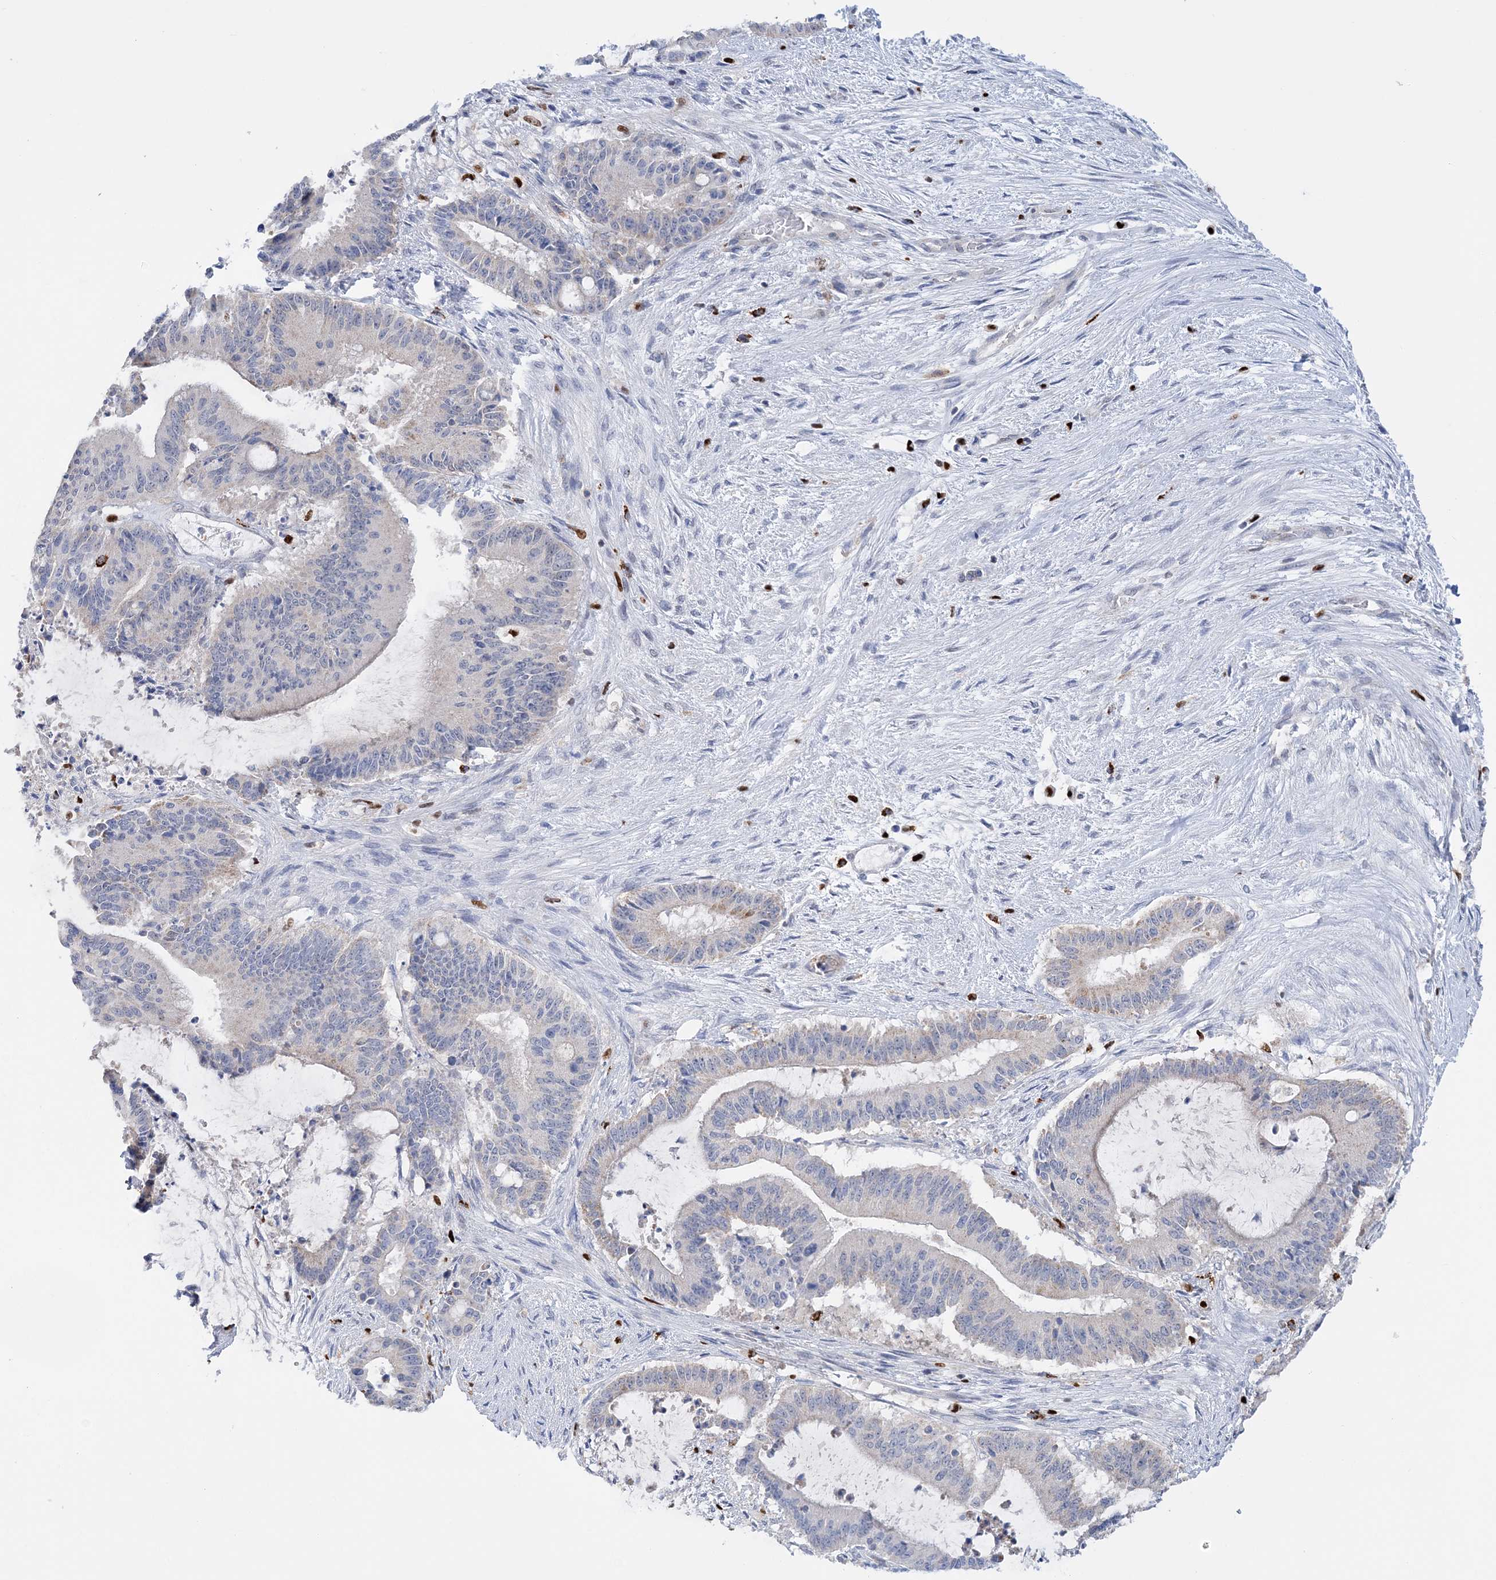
{"staining": {"intensity": "negative", "quantity": "none", "location": "none"}, "tissue": "liver cancer", "cell_type": "Tumor cells", "image_type": "cancer", "snomed": [{"axis": "morphology", "description": "Normal tissue, NOS"}, {"axis": "morphology", "description": "Cholangiocarcinoma"}, {"axis": "topography", "description": "Liver"}, {"axis": "topography", "description": "Peripheral nerve tissue"}], "caption": "Micrograph shows no significant protein expression in tumor cells of cholangiocarcinoma (liver). Nuclei are stained in blue.", "gene": "NIT2", "patient": {"sex": "female", "age": 73}}